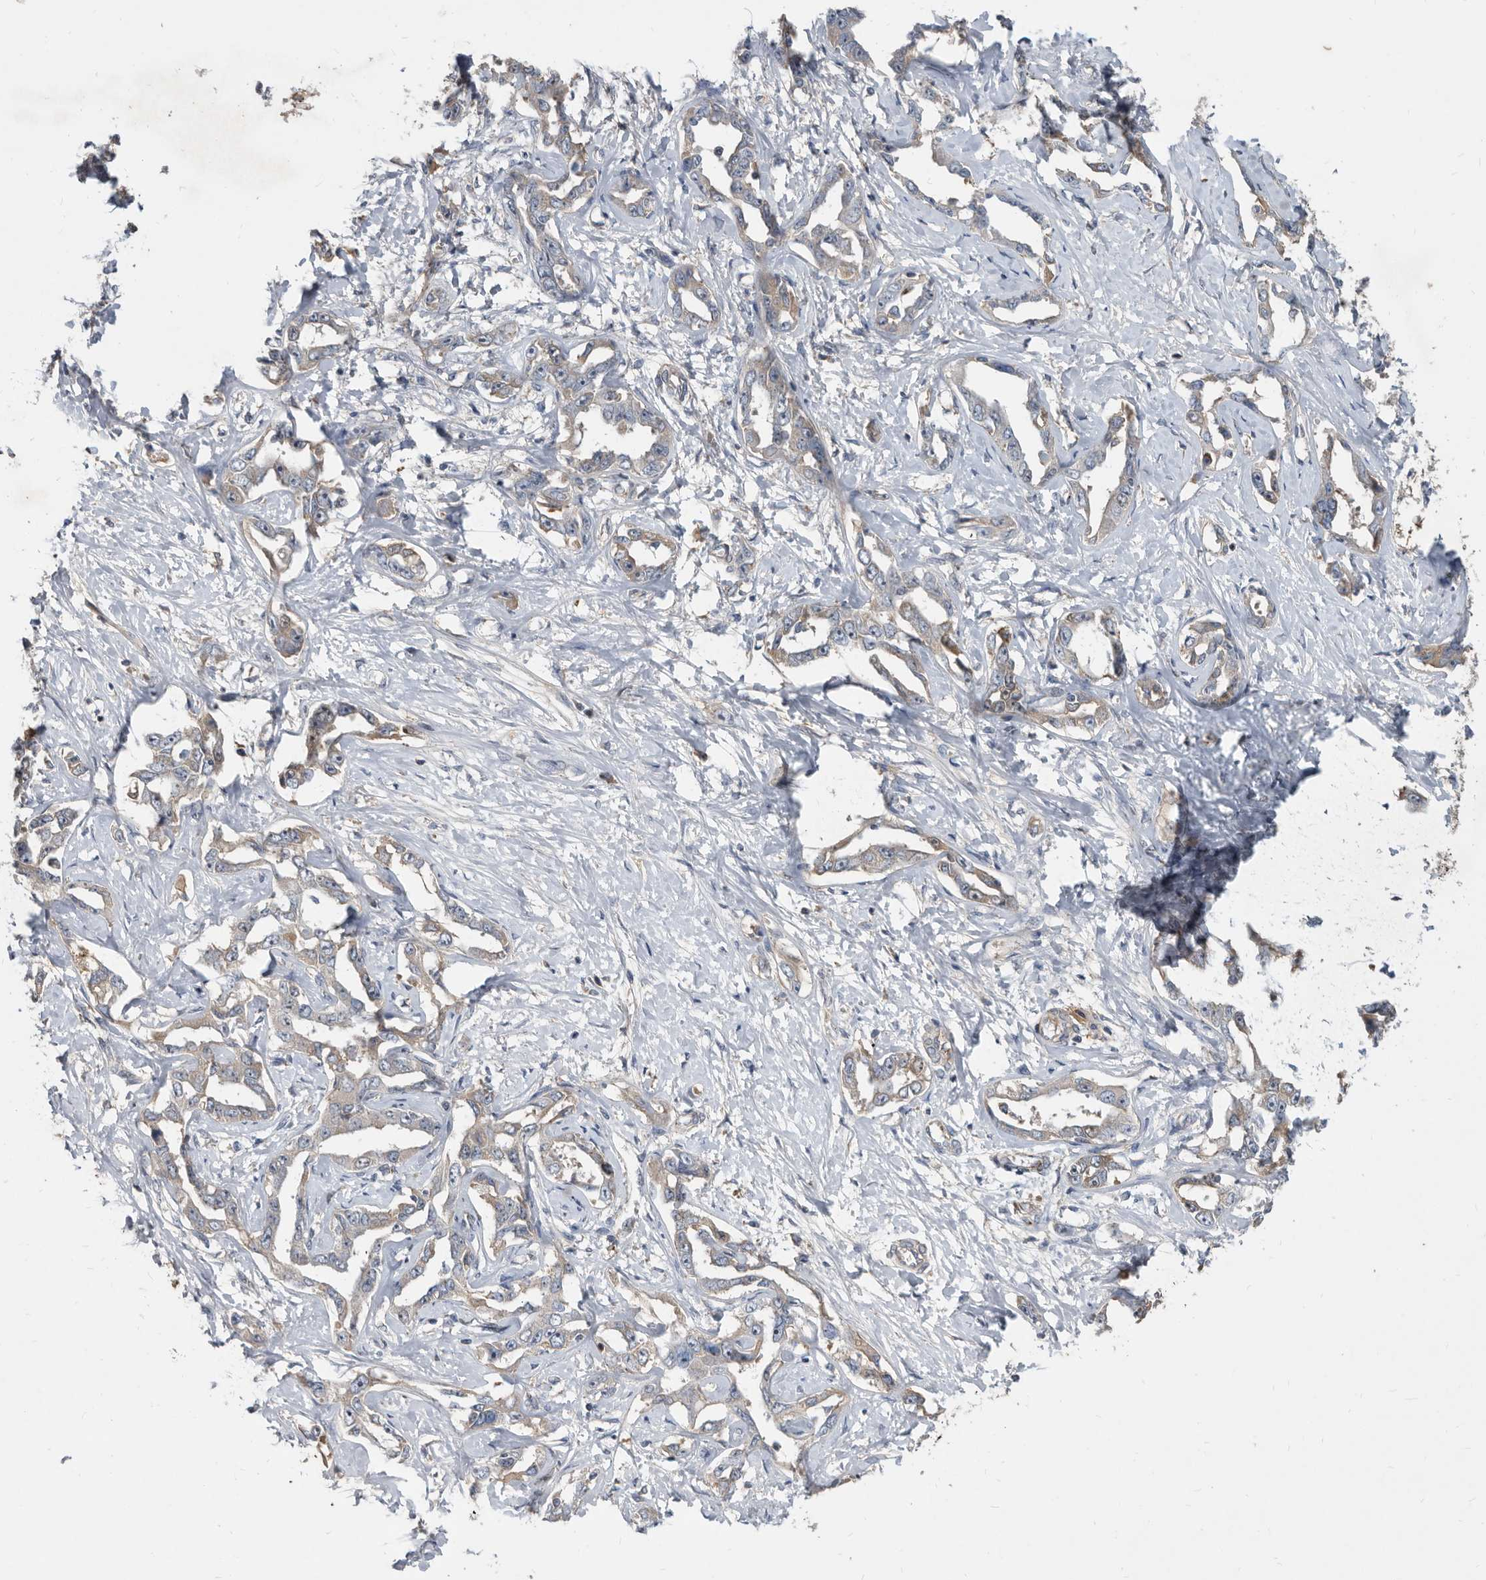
{"staining": {"intensity": "negative", "quantity": "none", "location": "none"}, "tissue": "liver cancer", "cell_type": "Tumor cells", "image_type": "cancer", "snomed": [{"axis": "morphology", "description": "Cholangiocarcinoma"}, {"axis": "topography", "description": "Liver"}], "caption": "A photomicrograph of human liver cholangiocarcinoma is negative for staining in tumor cells. The staining was performed using DAB to visualize the protein expression in brown, while the nuclei were stained in blue with hematoxylin (Magnification: 20x).", "gene": "PI15", "patient": {"sex": "male", "age": 59}}